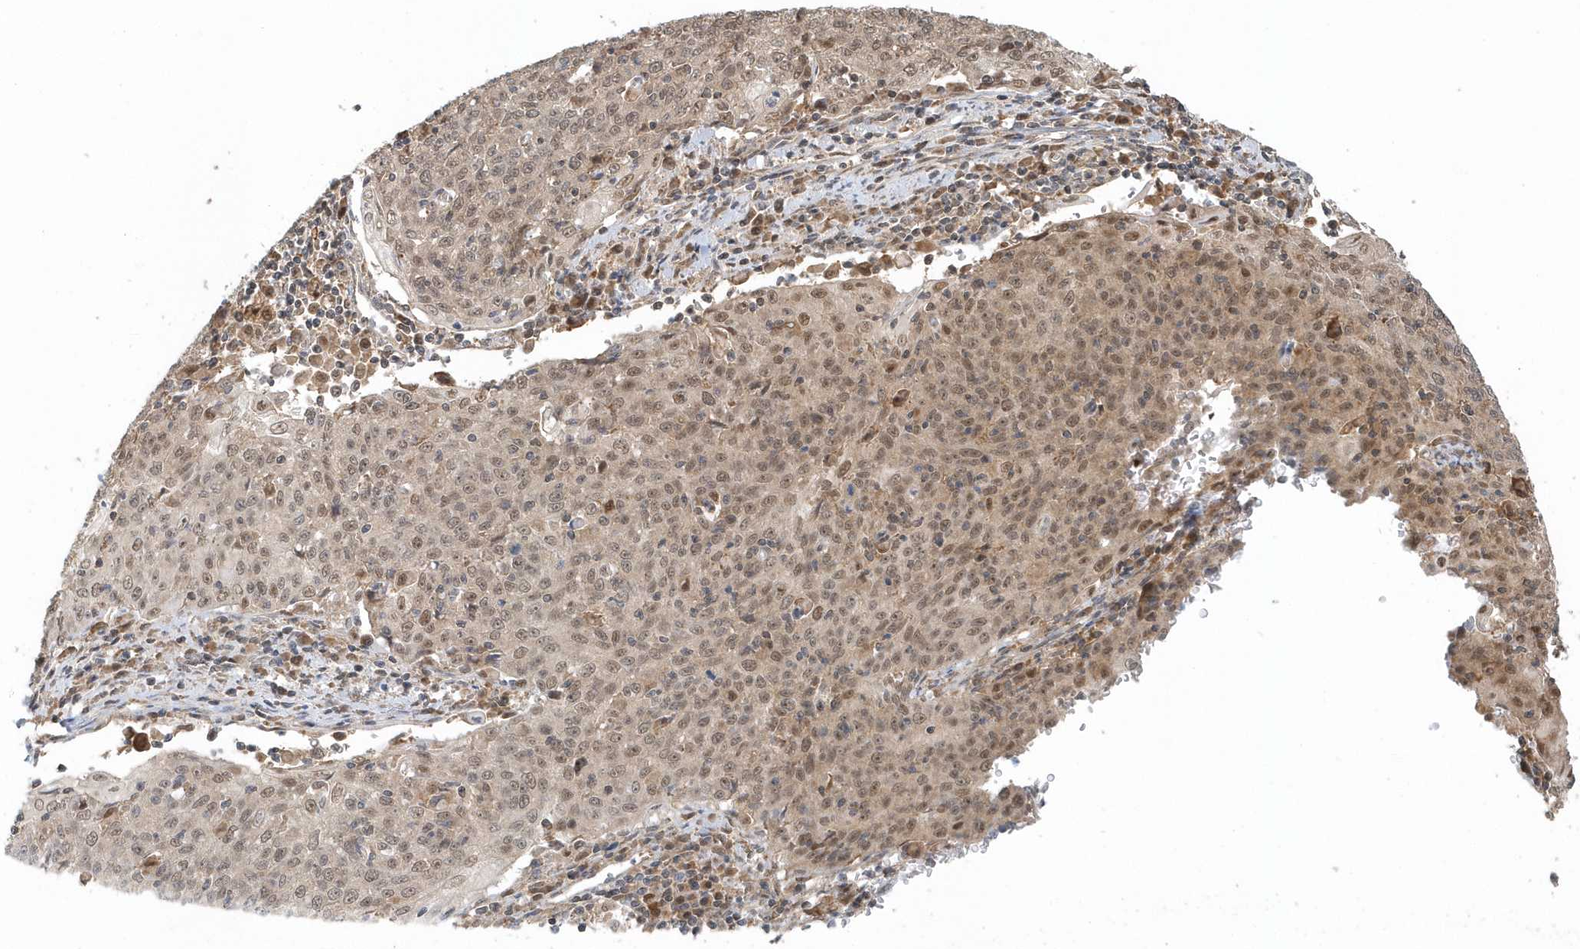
{"staining": {"intensity": "moderate", "quantity": "25%-75%", "location": "nuclear"}, "tissue": "cervical cancer", "cell_type": "Tumor cells", "image_type": "cancer", "snomed": [{"axis": "morphology", "description": "Squamous cell carcinoma, NOS"}, {"axis": "topography", "description": "Cervix"}], "caption": "This is a histology image of IHC staining of squamous cell carcinoma (cervical), which shows moderate expression in the nuclear of tumor cells.", "gene": "PSMD6", "patient": {"sex": "female", "age": 48}}